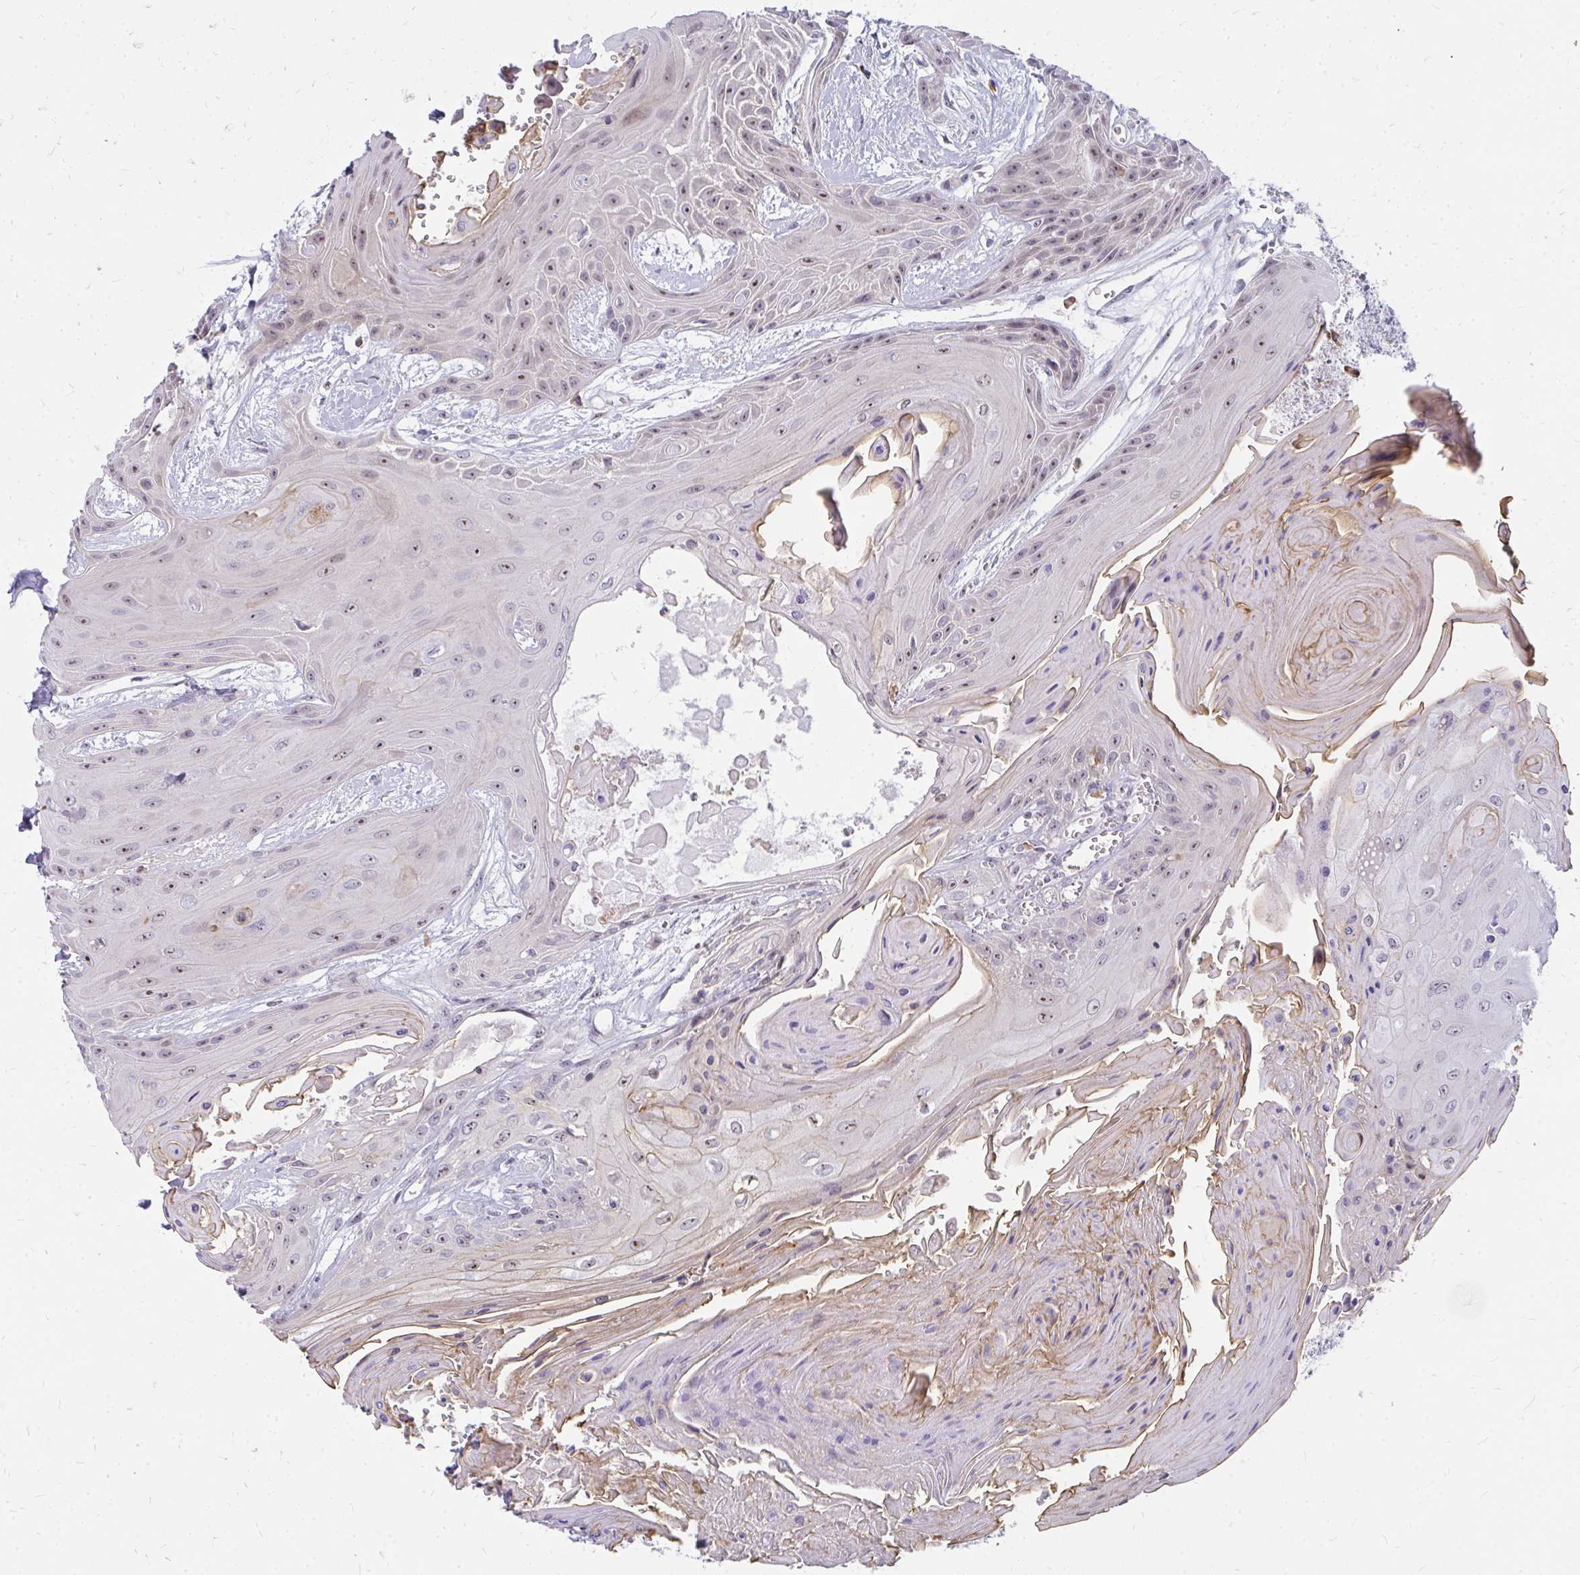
{"staining": {"intensity": "weak", "quantity": "25%-75%", "location": "nuclear"}, "tissue": "head and neck cancer", "cell_type": "Tumor cells", "image_type": "cancer", "snomed": [{"axis": "morphology", "description": "Squamous cell carcinoma, NOS"}, {"axis": "topography", "description": "Head-Neck"}], "caption": "About 25%-75% of tumor cells in head and neck cancer reveal weak nuclear protein expression as visualized by brown immunohistochemical staining.", "gene": "FAM9A", "patient": {"sex": "female", "age": 73}}